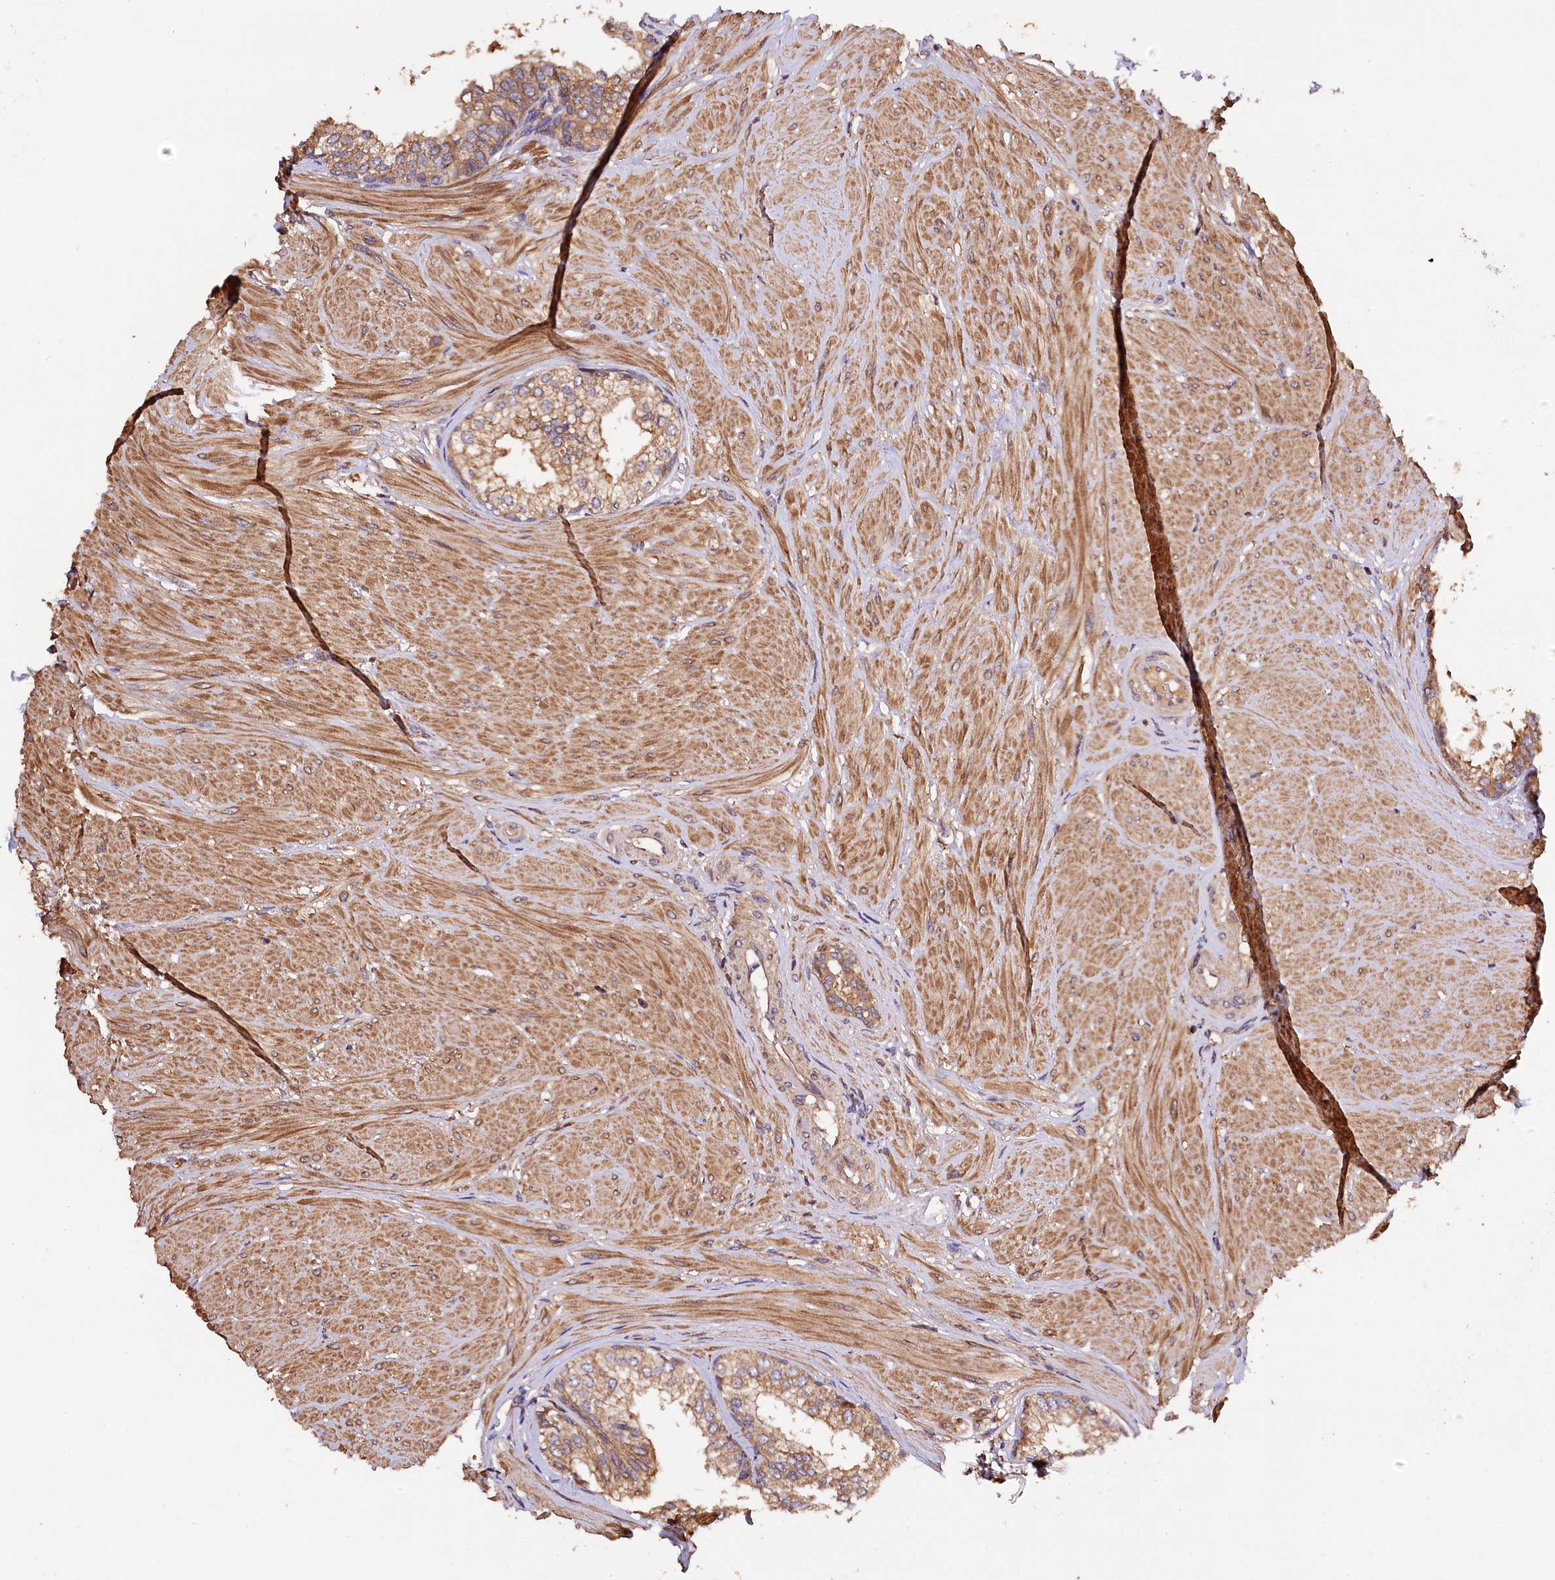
{"staining": {"intensity": "moderate", "quantity": ">75%", "location": "cytoplasmic/membranous"}, "tissue": "prostate", "cell_type": "Glandular cells", "image_type": "normal", "snomed": [{"axis": "morphology", "description": "Normal tissue, NOS"}, {"axis": "topography", "description": "Prostate"}], "caption": "Brown immunohistochemical staining in normal prostate shows moderate cytoplasmic/membranous staining in about >75% of glandular cells.", "gene": "KLC2", "patient": {"sex": "male", "age": 48}}